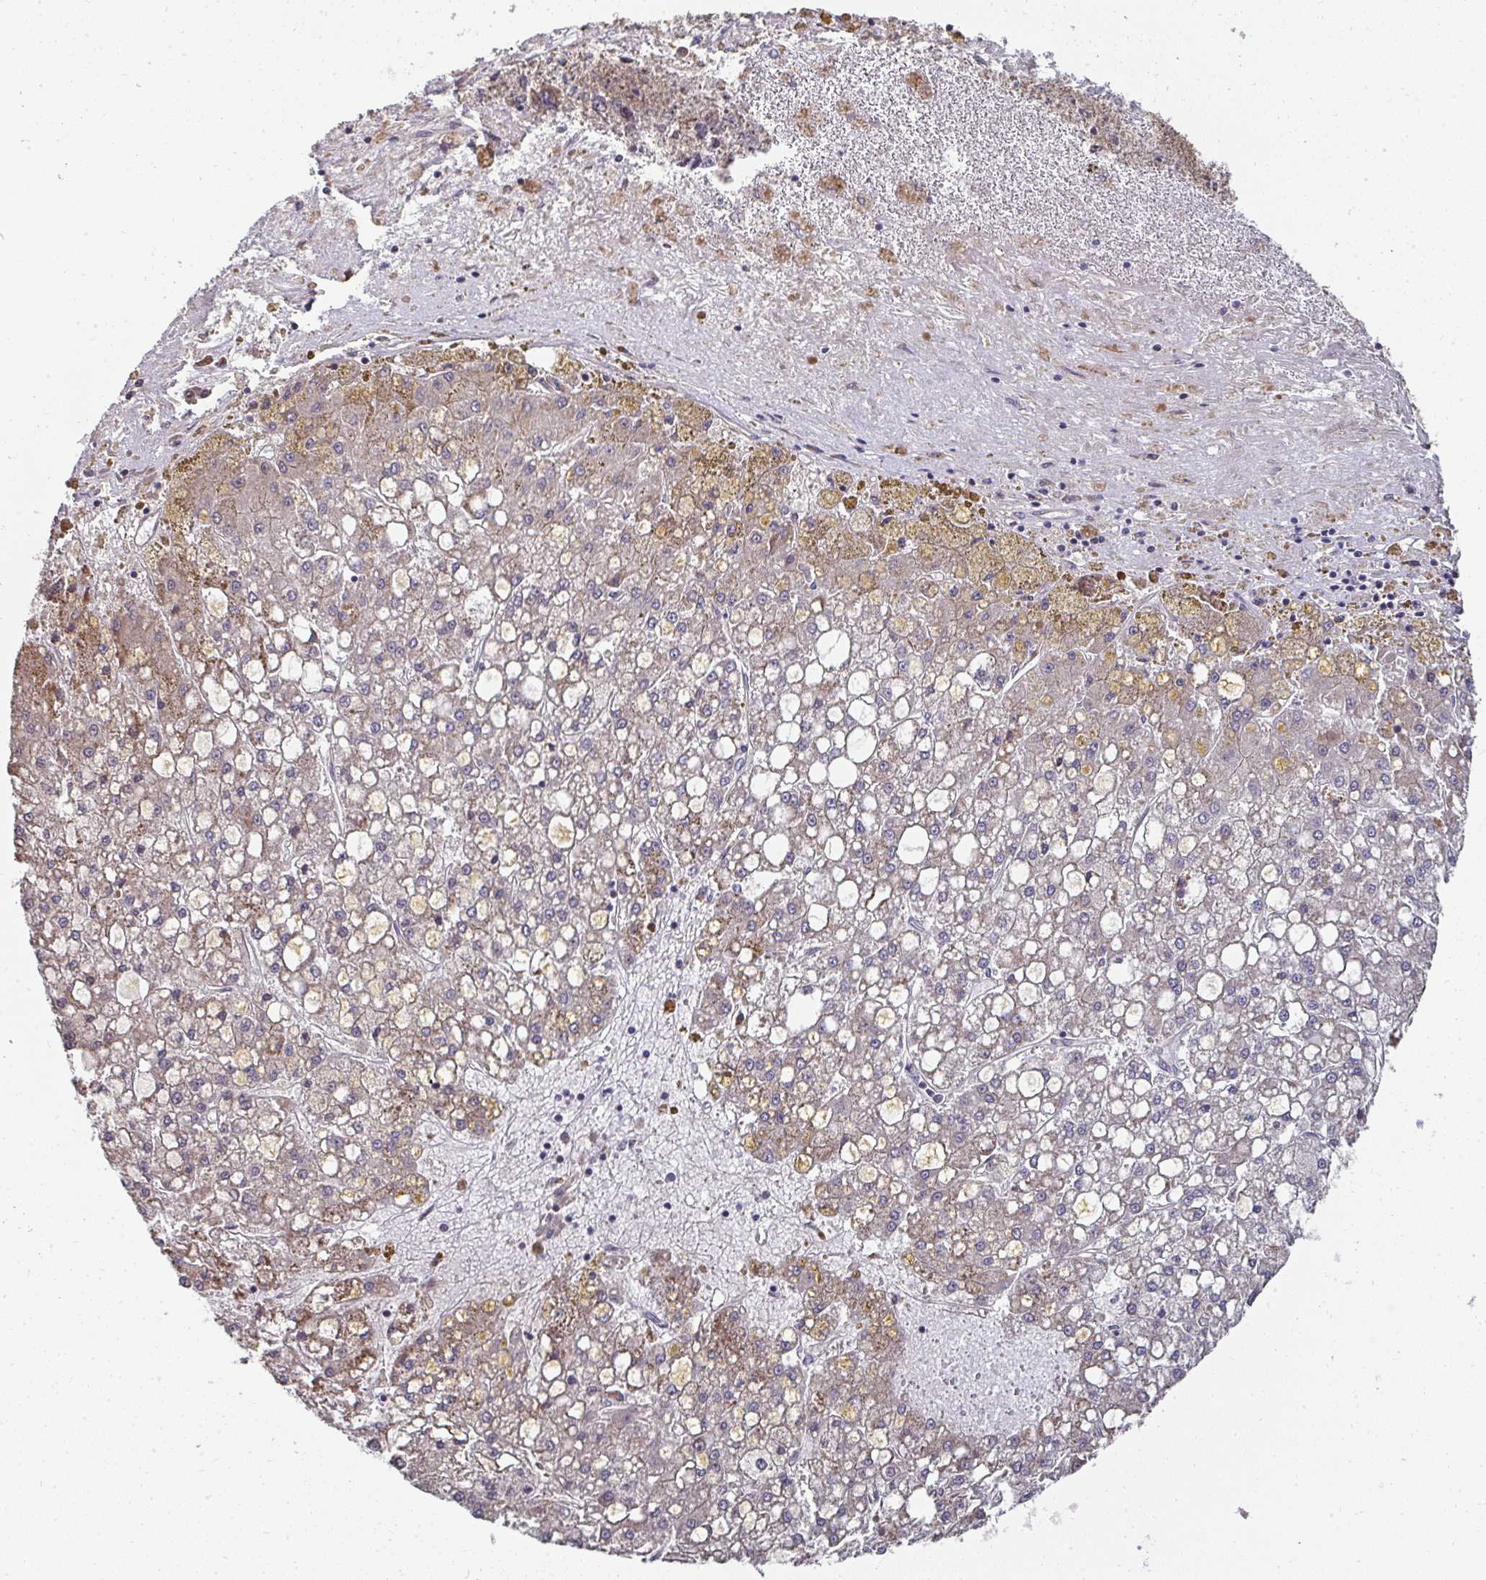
{"staining": {"intensity": "weak", "quantity": "<25%", "location": "cytoplasmic/membranous"}, "tissue": "liver cancer", "cell_type": "Tumor cells", "image_type": "cancer", "snomed": [{"axis": "morphology", "description": "Carcinoma, Hepatocellular, NOS"}, {"axis": "topography", "description": "Liver"}], "caption": "Image shows no protein staining in tumor cells of liver cancer tissue. (Stains: DAB (3,3'-diaminobenzidine) IHC with hematoxylin counter stain, Microscopy: brightfield microscopy at high magnification).", "gene": "AGTPBP1", "patient": {"sex": "male", "age": 67}}